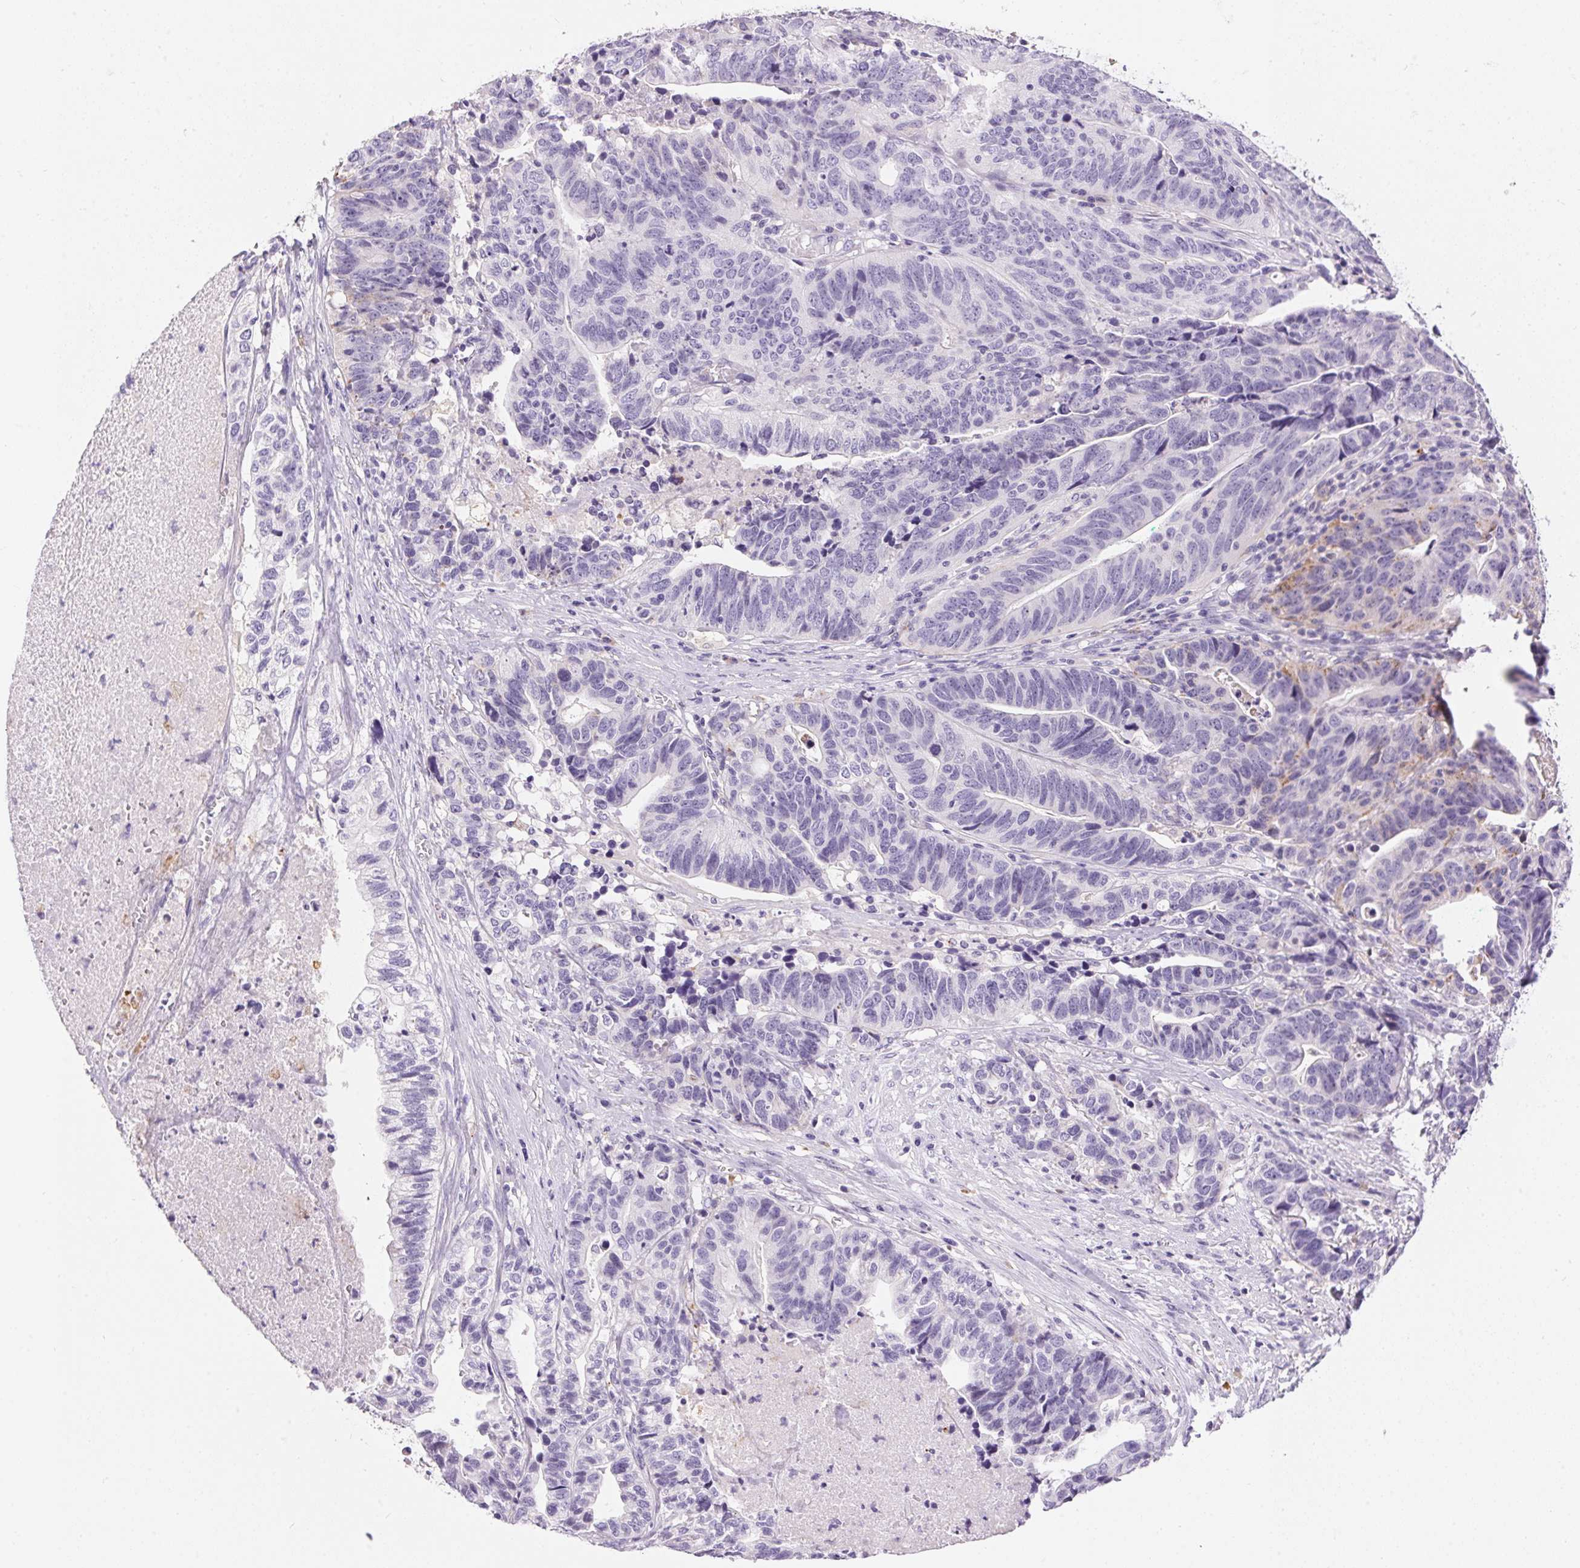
{"staining": {"intensity": "negative", "quantity": "none", "location": "none"}, "tissue": "stomach cancer", "cell_type": "Tumor cells", "image_type": "cancer", "snomed": [{"axis": "morphology", "description": "Adenocarcinoma, NOS"}, {"axis": "topography", "description": "Stomach, upper"}], "caption": "A high-resolution image shows immunohistochemistry (IHC) staining of stomach cancer (adenocarcinoma), which reveals no significant expression in tumor cells. Nuclei are stained in blue.", "gene": "PNLIPRP3", "patient": {"sex": "female", "age": 67}}